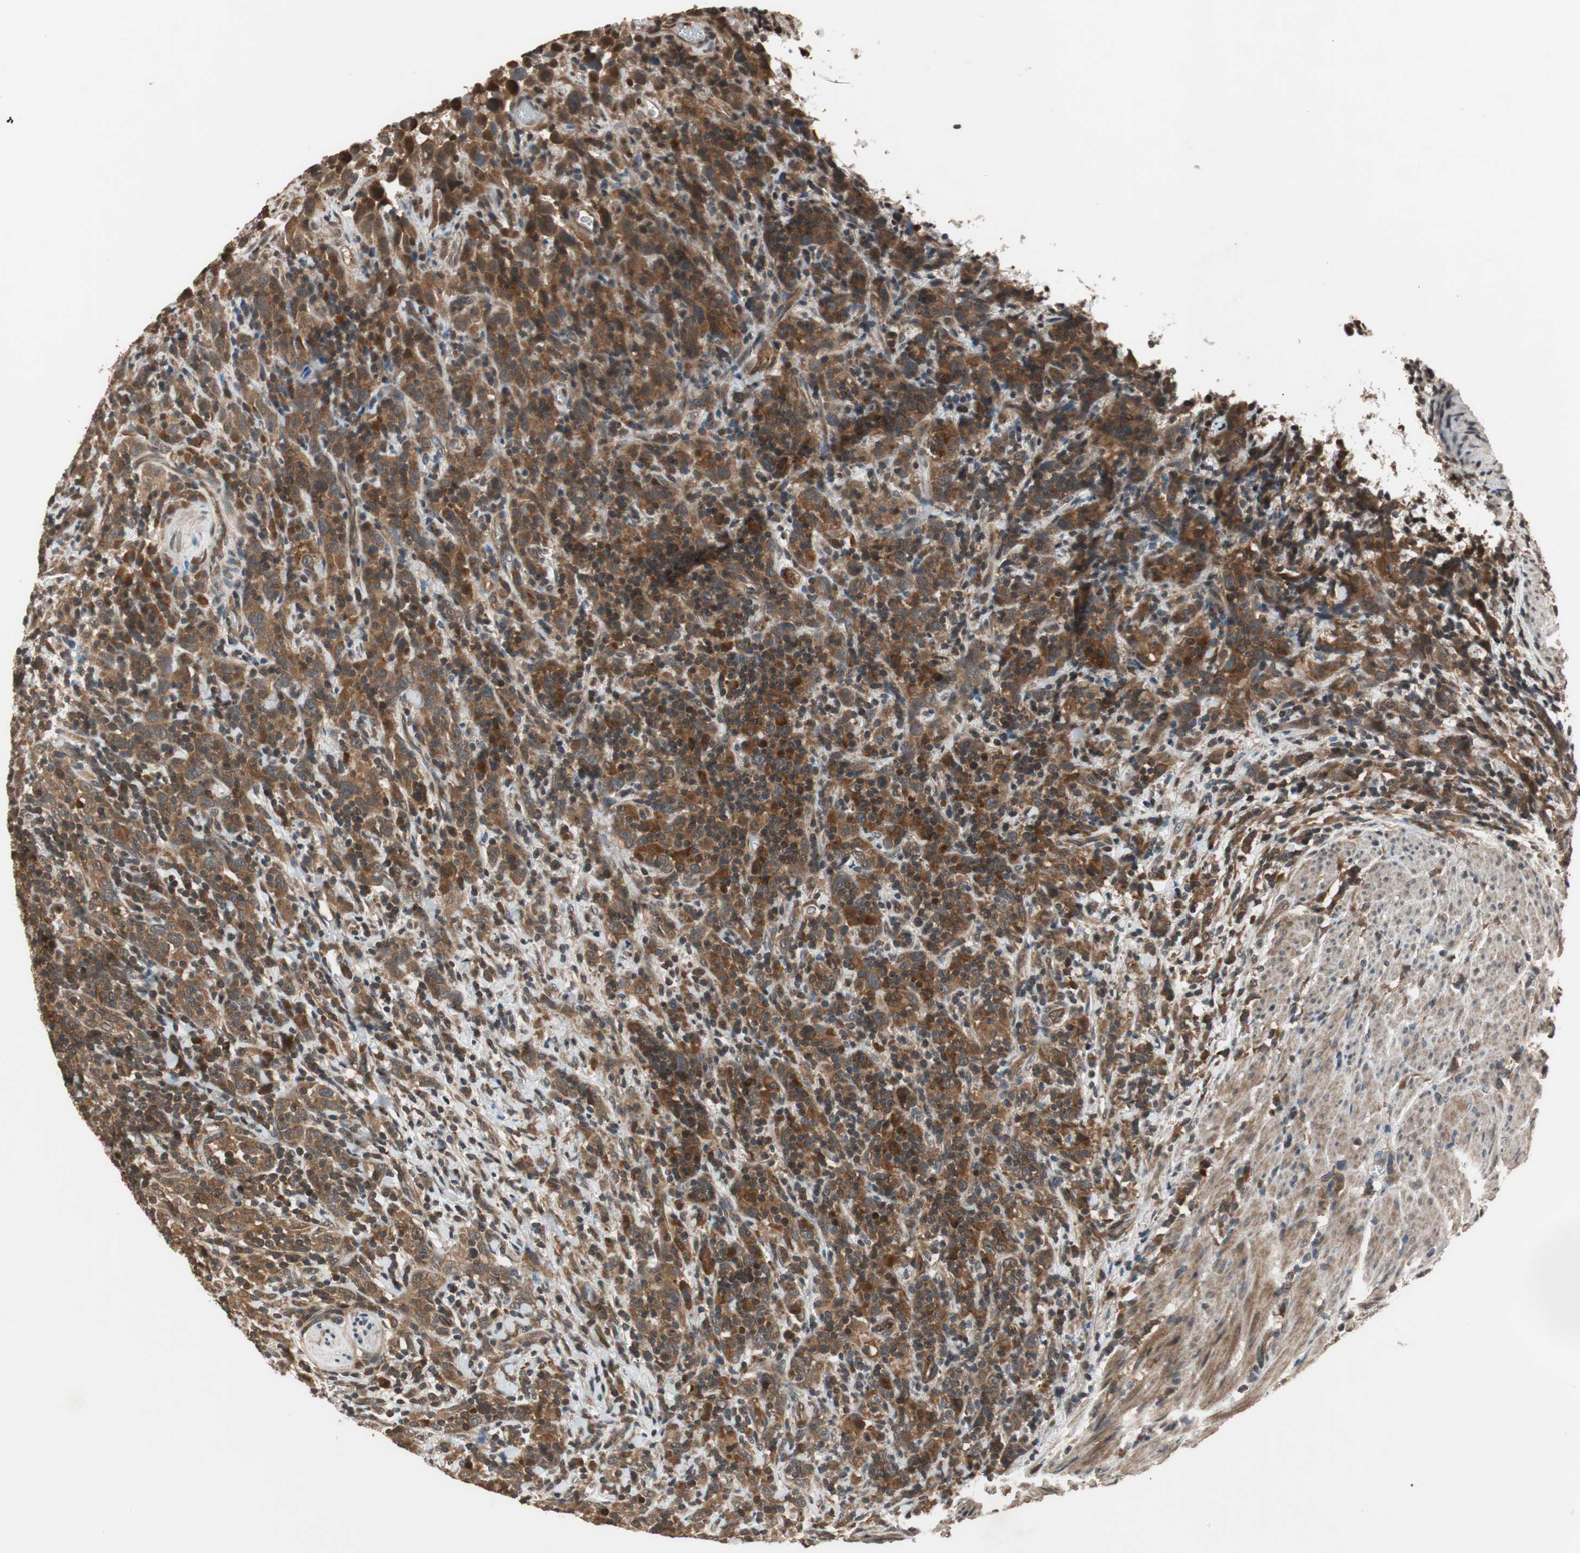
{"staining": {"intensity": "strong", "quantity": ">75%", "location": "cytoplasmic/membranous"}, "tissue": "urothelial cancer", "cell_type": "Tumor cells", "image_type": "cancer", "snomed": [{"axis": "morphology", "description": "Urothelial carcinoma, High grade"}, {"axis": "topography", "description": "Urinary bladder"}], "caption": "Brown immunohistochemical staining in high-grade urothelial carcinoma displays strong cytoplasmic/membranous staining in approximately >75% of tumor cells.", "gene": "TMEM230", "patient": {"sex": "male", "age": 61}}